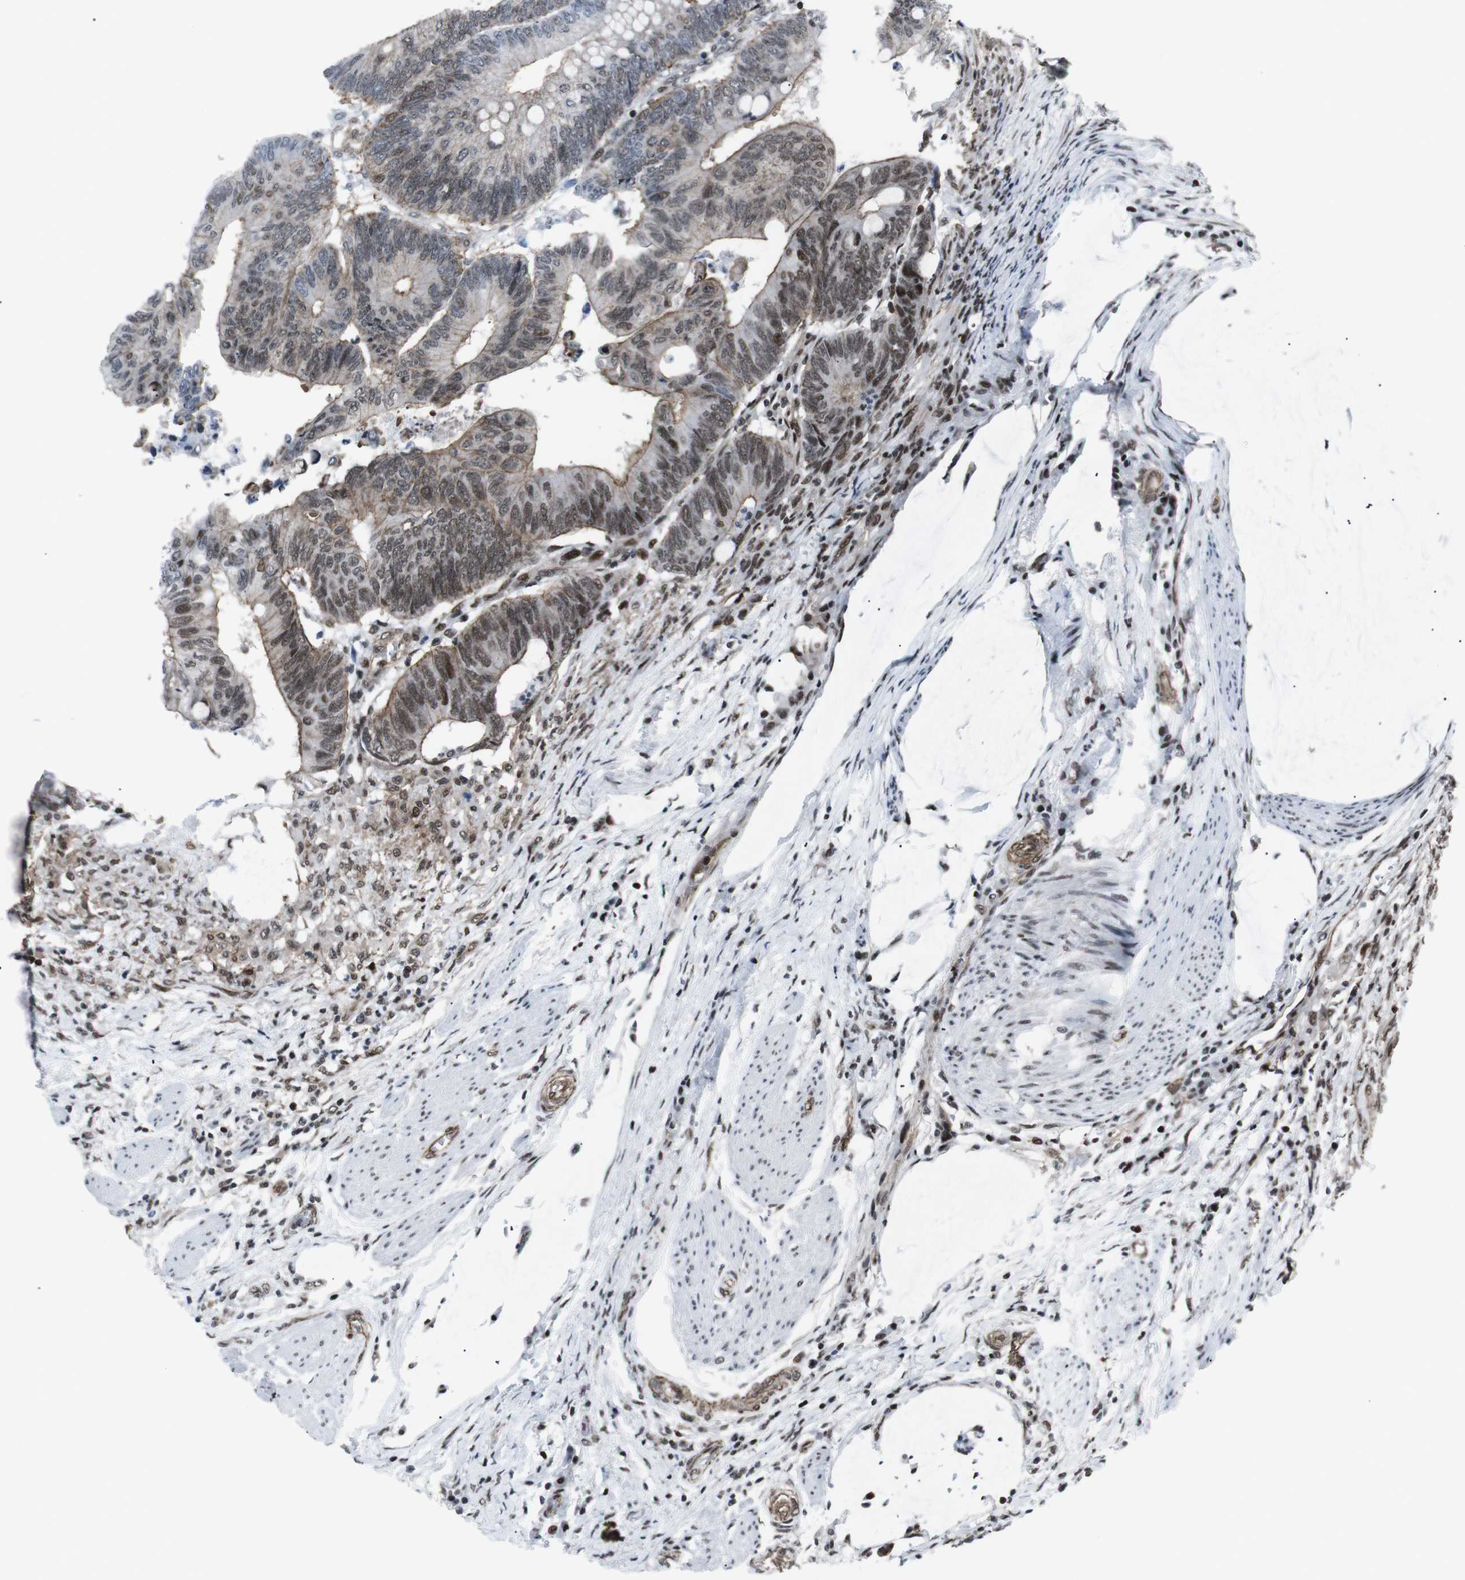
{"staining": {"intensity": "moderate", "quantity": "25%-75%", "location": "cytoplasmic/membranous,nuclear"}, "tissue": "colorectal cancer", "cell_type": "Tumor cells", "image_type": "cancer", "snomed": [{"axis": "morphology", "description": "Normal tissue, NOS"}, {"axis": "morphology", "description": "Adenocarcinoma, NOS"}, {"axis": "topography", "description": "Rectum"}, {"axis": "topography", "description": "Peripheral nerve tissue"}], "caption": "High-power microscopy captured an immunohistochemistry image of adenocarcinoma (colorectal), revealing moderate cytoplasmic/membranous and nuclear expression in about 25%-75% of tumor cells.", "gene": "HNRNPU", "patient": {"sex": "male", "age": 92}}